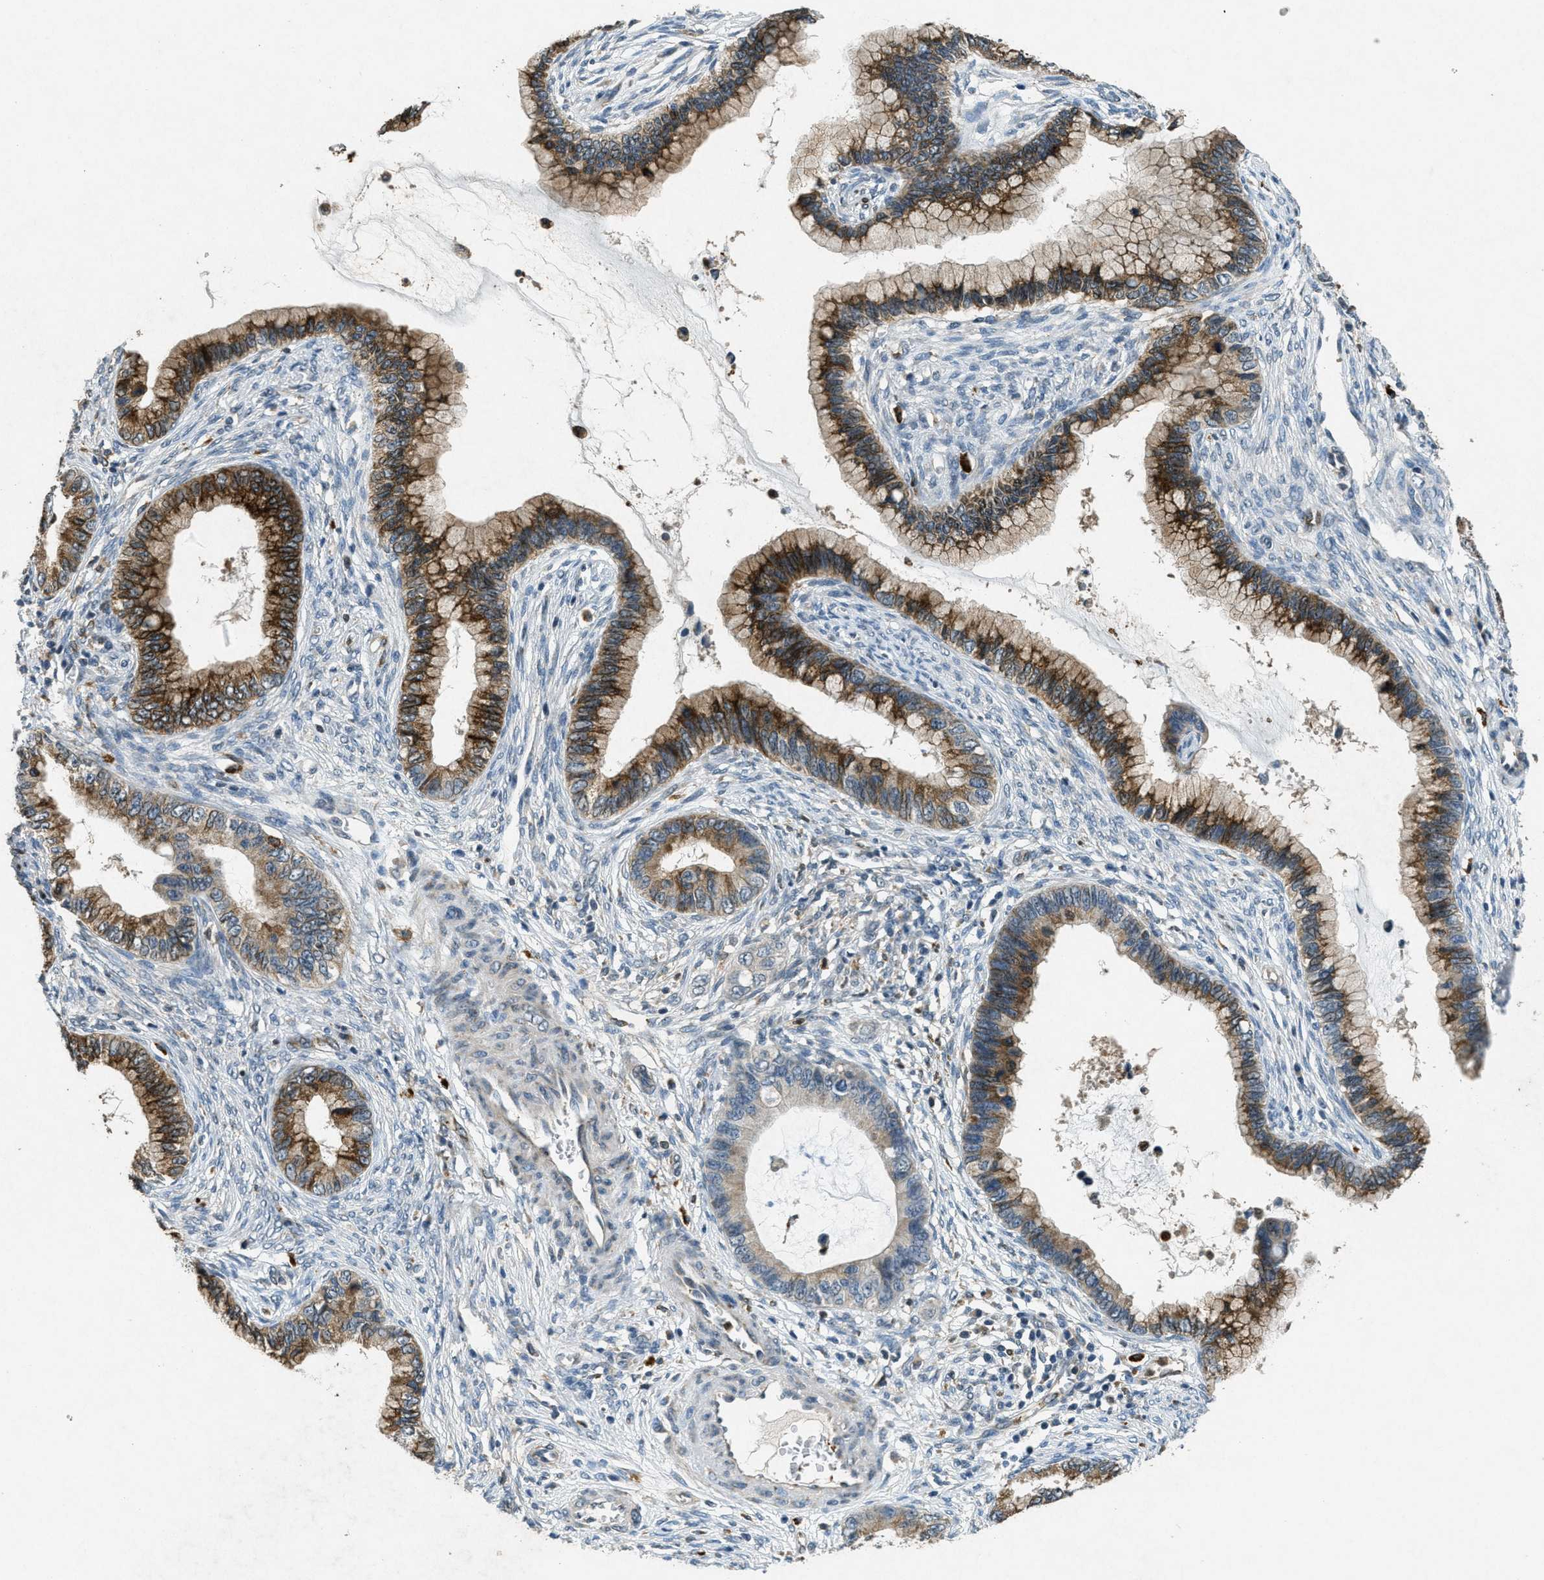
{"staining": {"intensity": "strong", "quantity": ">75%", "location": "cytoplasmic/membranous"}, "tissue": "cervical cancer", "cell_type": "Tumor cells", "image_type": "cancer", "snomed": [{"axis": "morphology", "description": "Adenocarcinoma, NOS"}, {"axis": "topography", "description": "Cervix"}], "caption": "Strong cytoplasmic/membranous staining is identified in approximately >75% of tumor cells in cervical cancer (adenocarcinoma). (Stains: DAB in brown, nuclei in blue, Microscopy: brightfield microscopy at high magnification).", "gene": "RAB3D", "patient": {"sex": "female", "age": 44}}